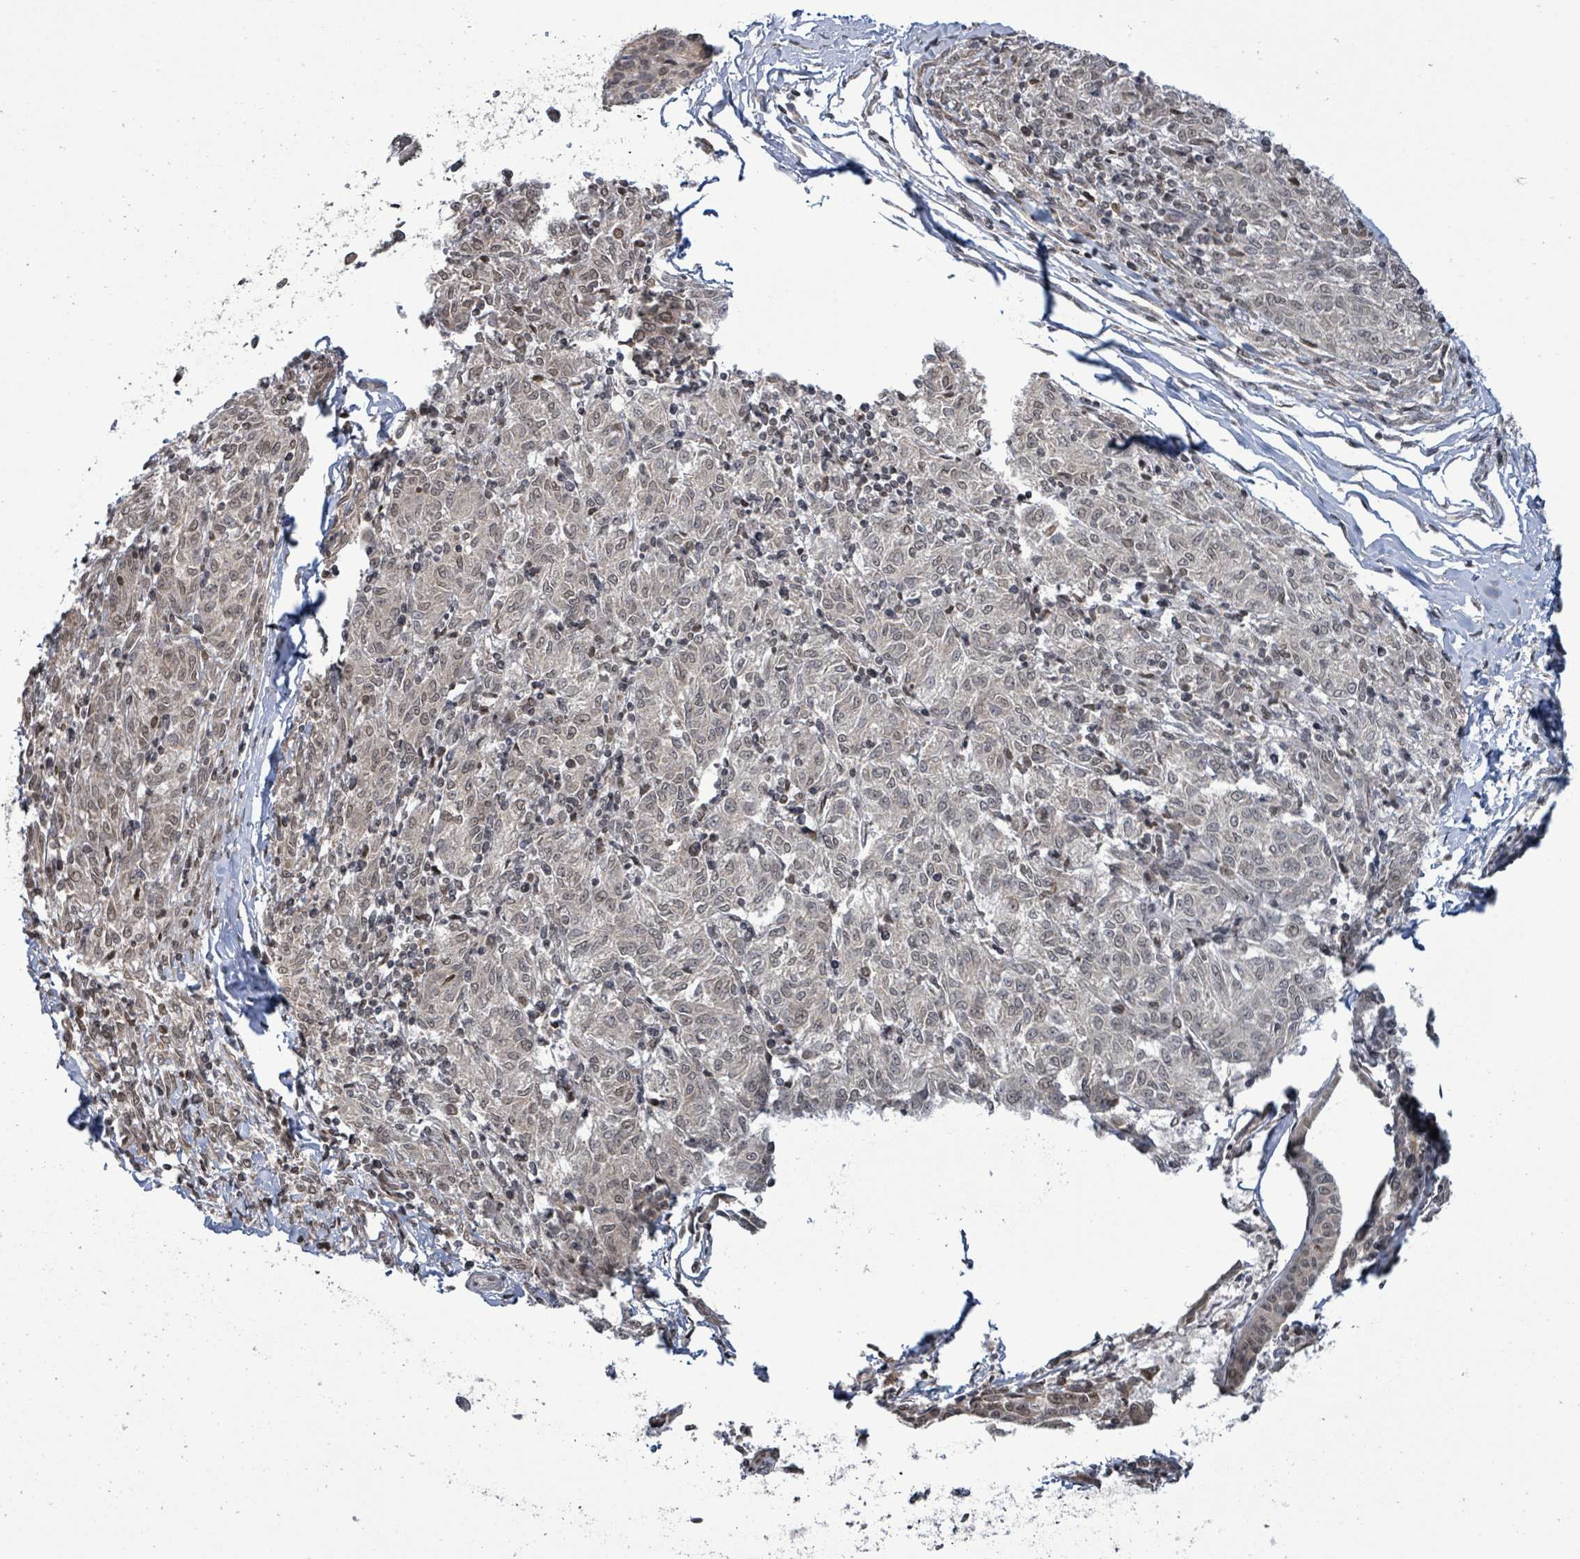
{"staining": {"intensity": "weak", "quantity": "<25%", "location": "nuclear"}, "tissue": "melanoma", "cell_type": "Tumor cells", "image_type": "cancer", "snomed": [{"axis": "morphology", "description": "Malignant melanoma, NOS"}, {"axis": "topography", "description": "Skin"}], "caption": "IHC micrograph of human melanoma stained for a protein (brown), which shows no positivity in tumor cells.", "gene": "SBF2", "patient": {"sex": "female", "age": 72}}